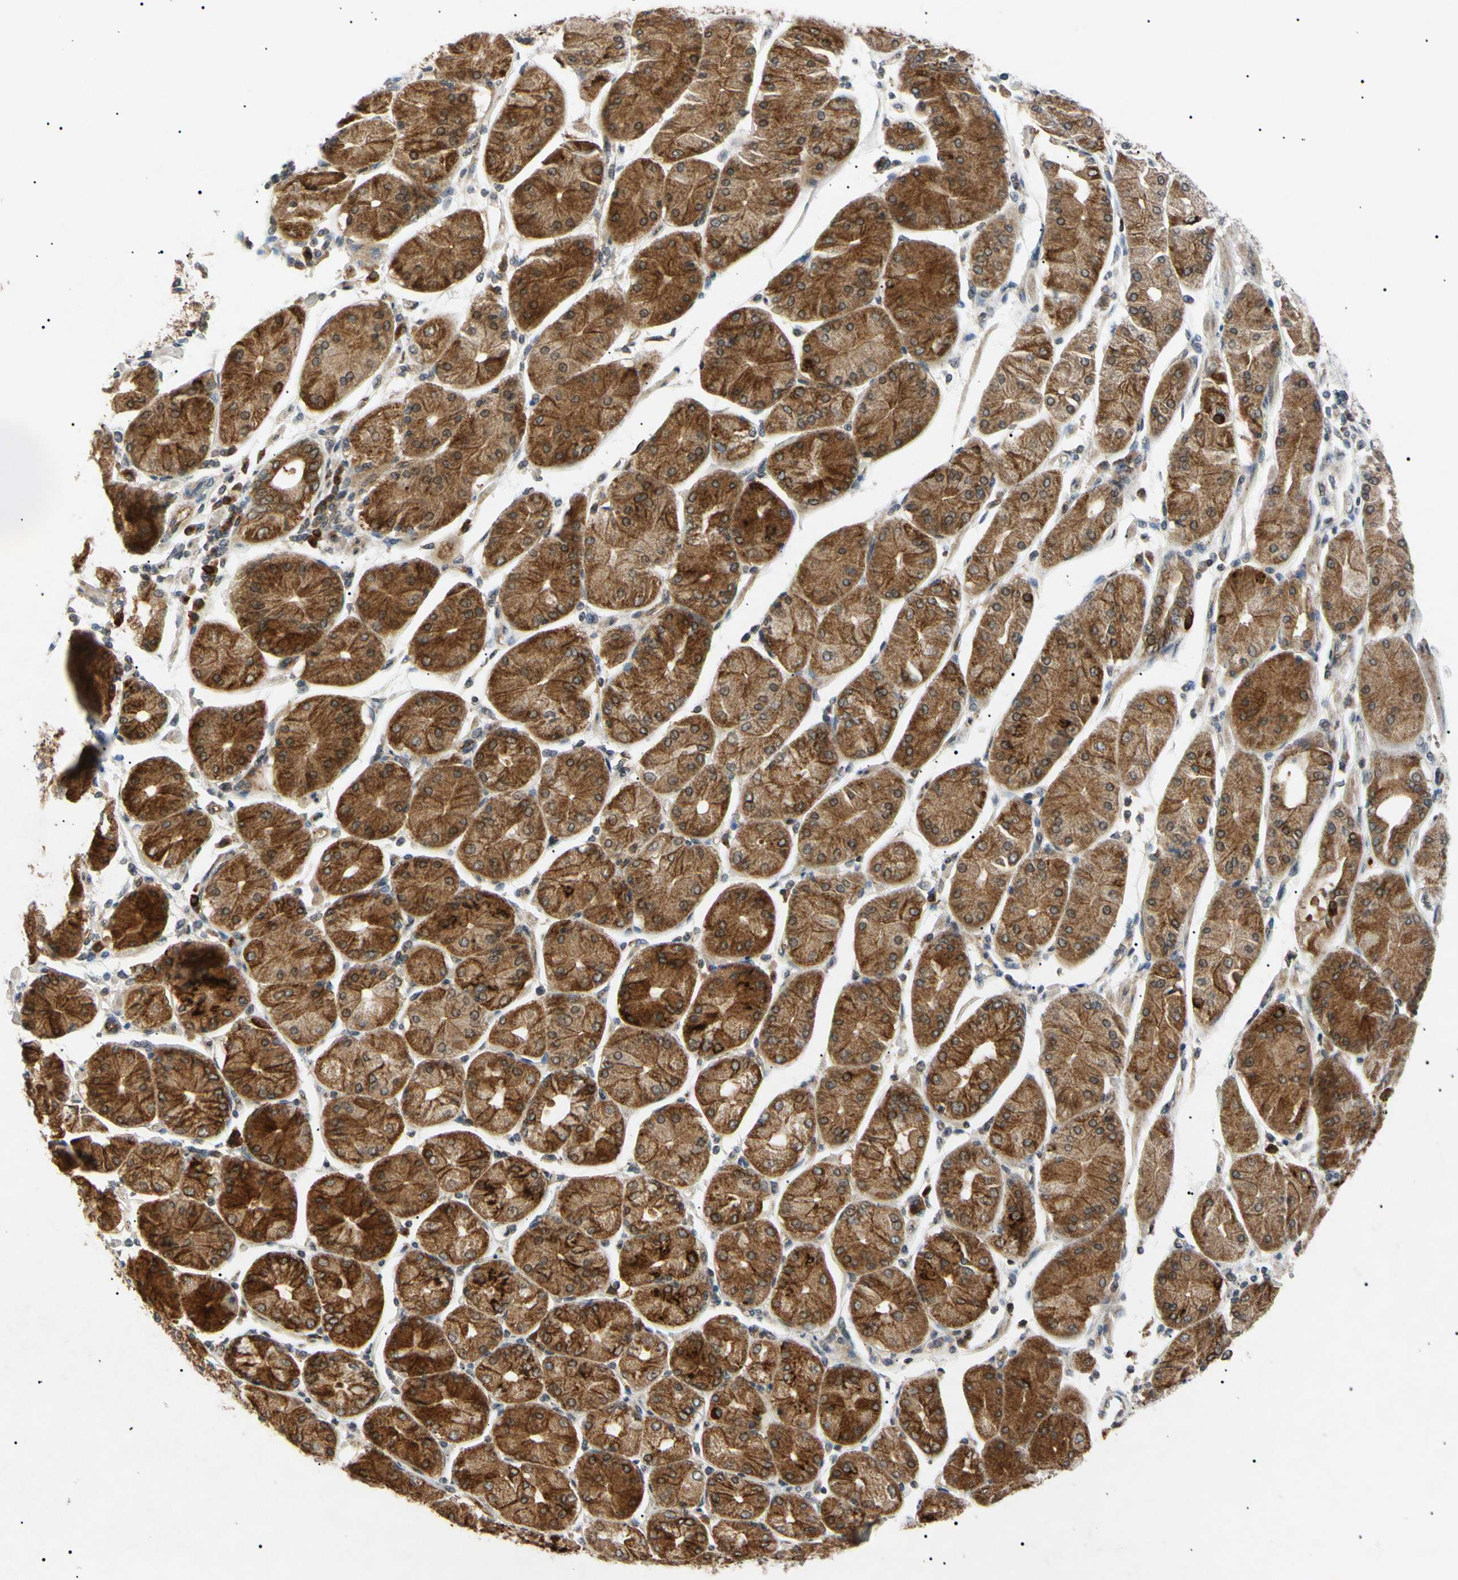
{"staining": {"intensity": "strong", "quantity": "25%-75%", "location": "cytoplasmic/membranous"}, "tissue": "stomach cancer", "cell_type": "Tumor cells", "image_type": "cancer", "snomed": [{"axis": "morphology", "description": "Normal tissue, NOS"}, {"axis": "morphology", "description": "Adenocarcinoma, NOS"}, {"axis": "topography", "description": "Stomach, upper"}, {"axis": "topography", "description": "Stomach"}], "caption": "Tumor cells show high levels of strong cytoplasmic/membranous positivity in about 25%-75% of cells in human adenocarcinoma (stomach). The protein is shown in brown color, while the nuclei are stained blue.", "gene": "TUBB4A", "patient": {"sex": "male", "age": 59}}